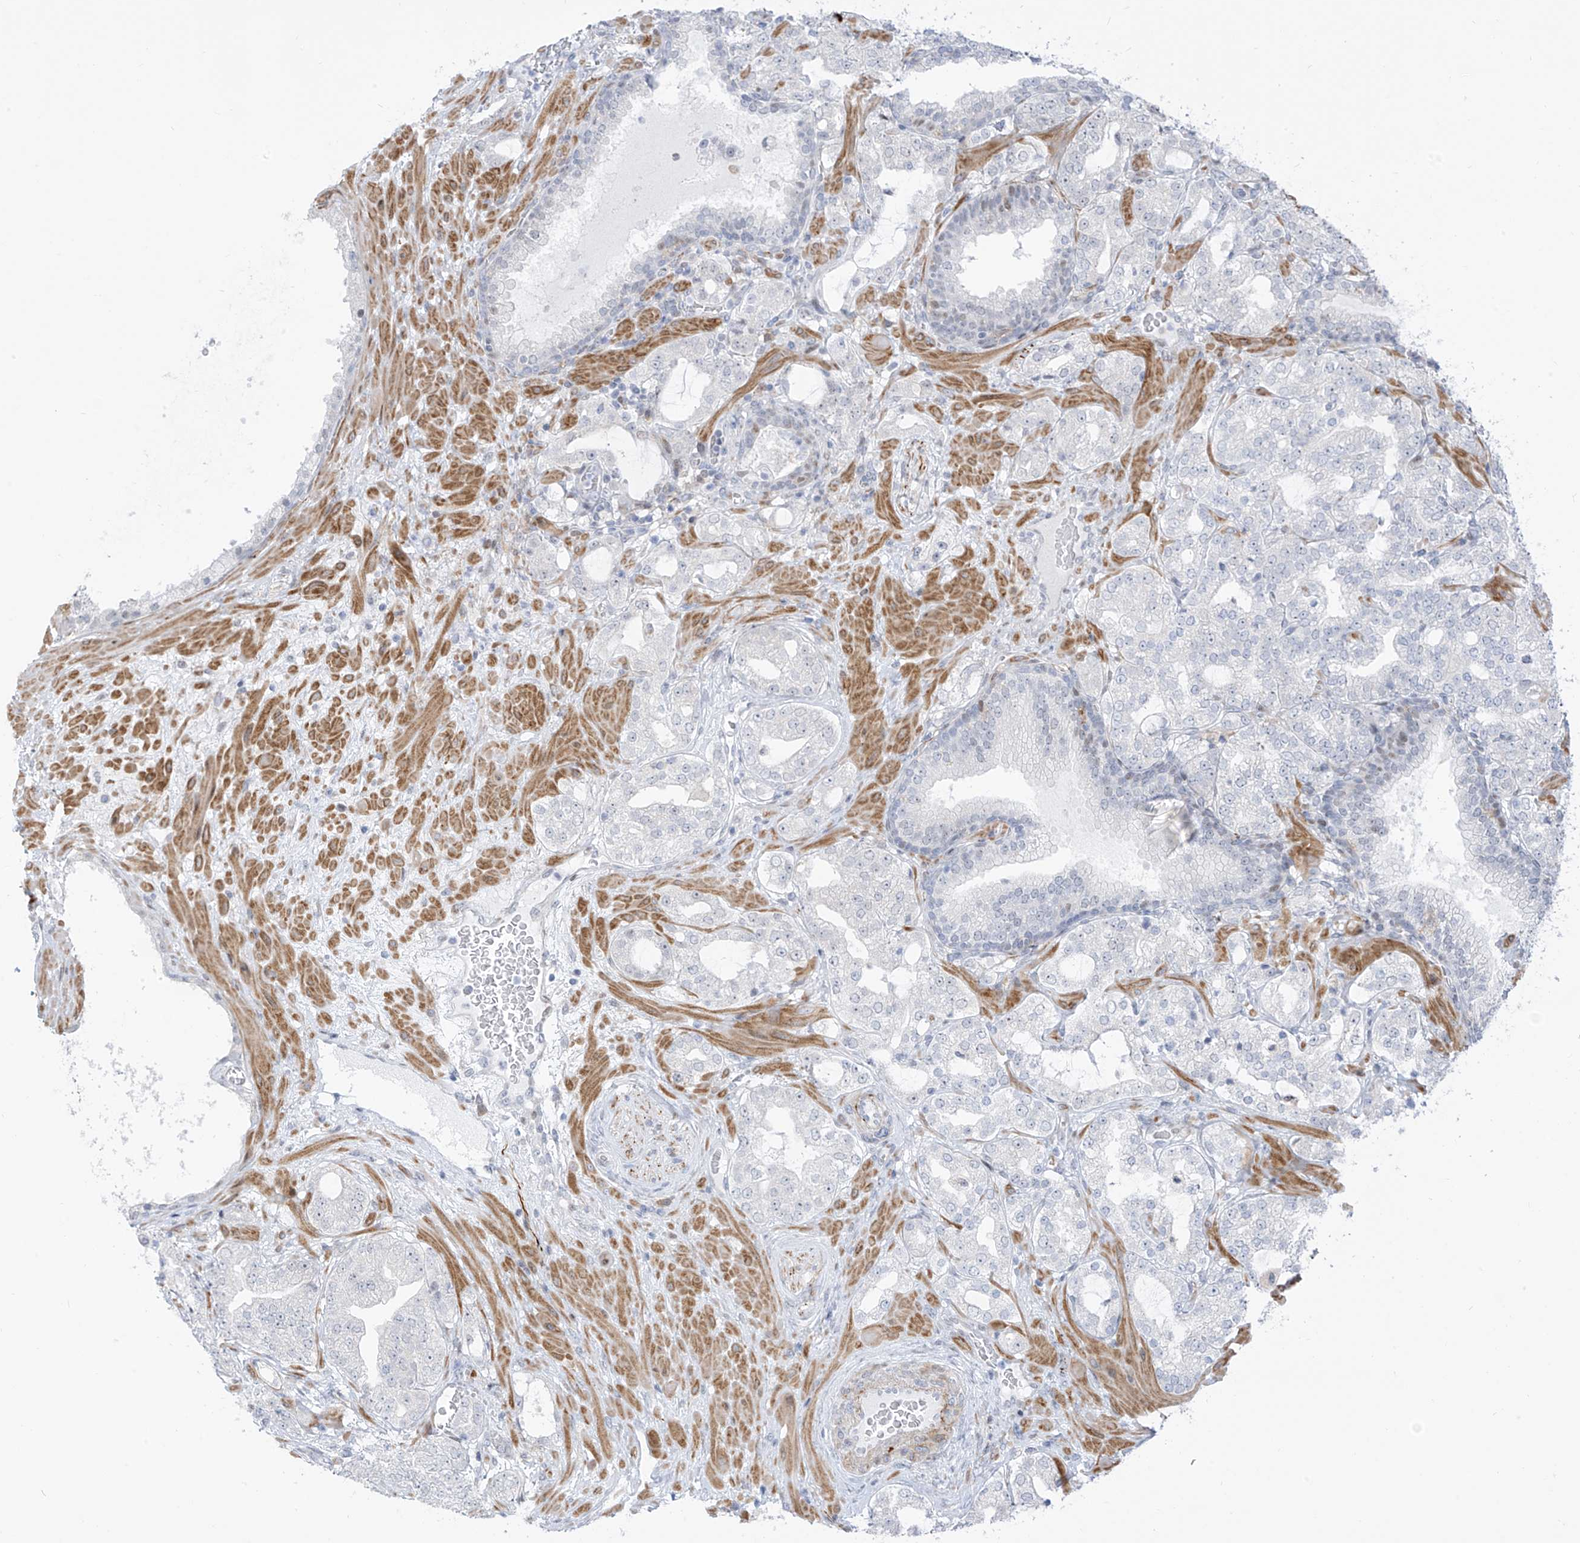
{"staining": {"intensity": "negative", "quantity": "none", "location": "none"}, "tissue": "prostate cancer", "cell_type": "Tumor cells", "image_type": "cancer", "snomed": [{"axis": "morphology", "description": "Adenocarcinoma, High grade"}, {"axis": "topography", "description": "Prostate"}], "caption": "Human prostate cancer (adenocarcinoma (high-grade)) stained for a protein using immunohistochemistry reveals no positivity in tumor cells.", "gene": "LIN9", "patient": {"sex": "male", "age": 64}}